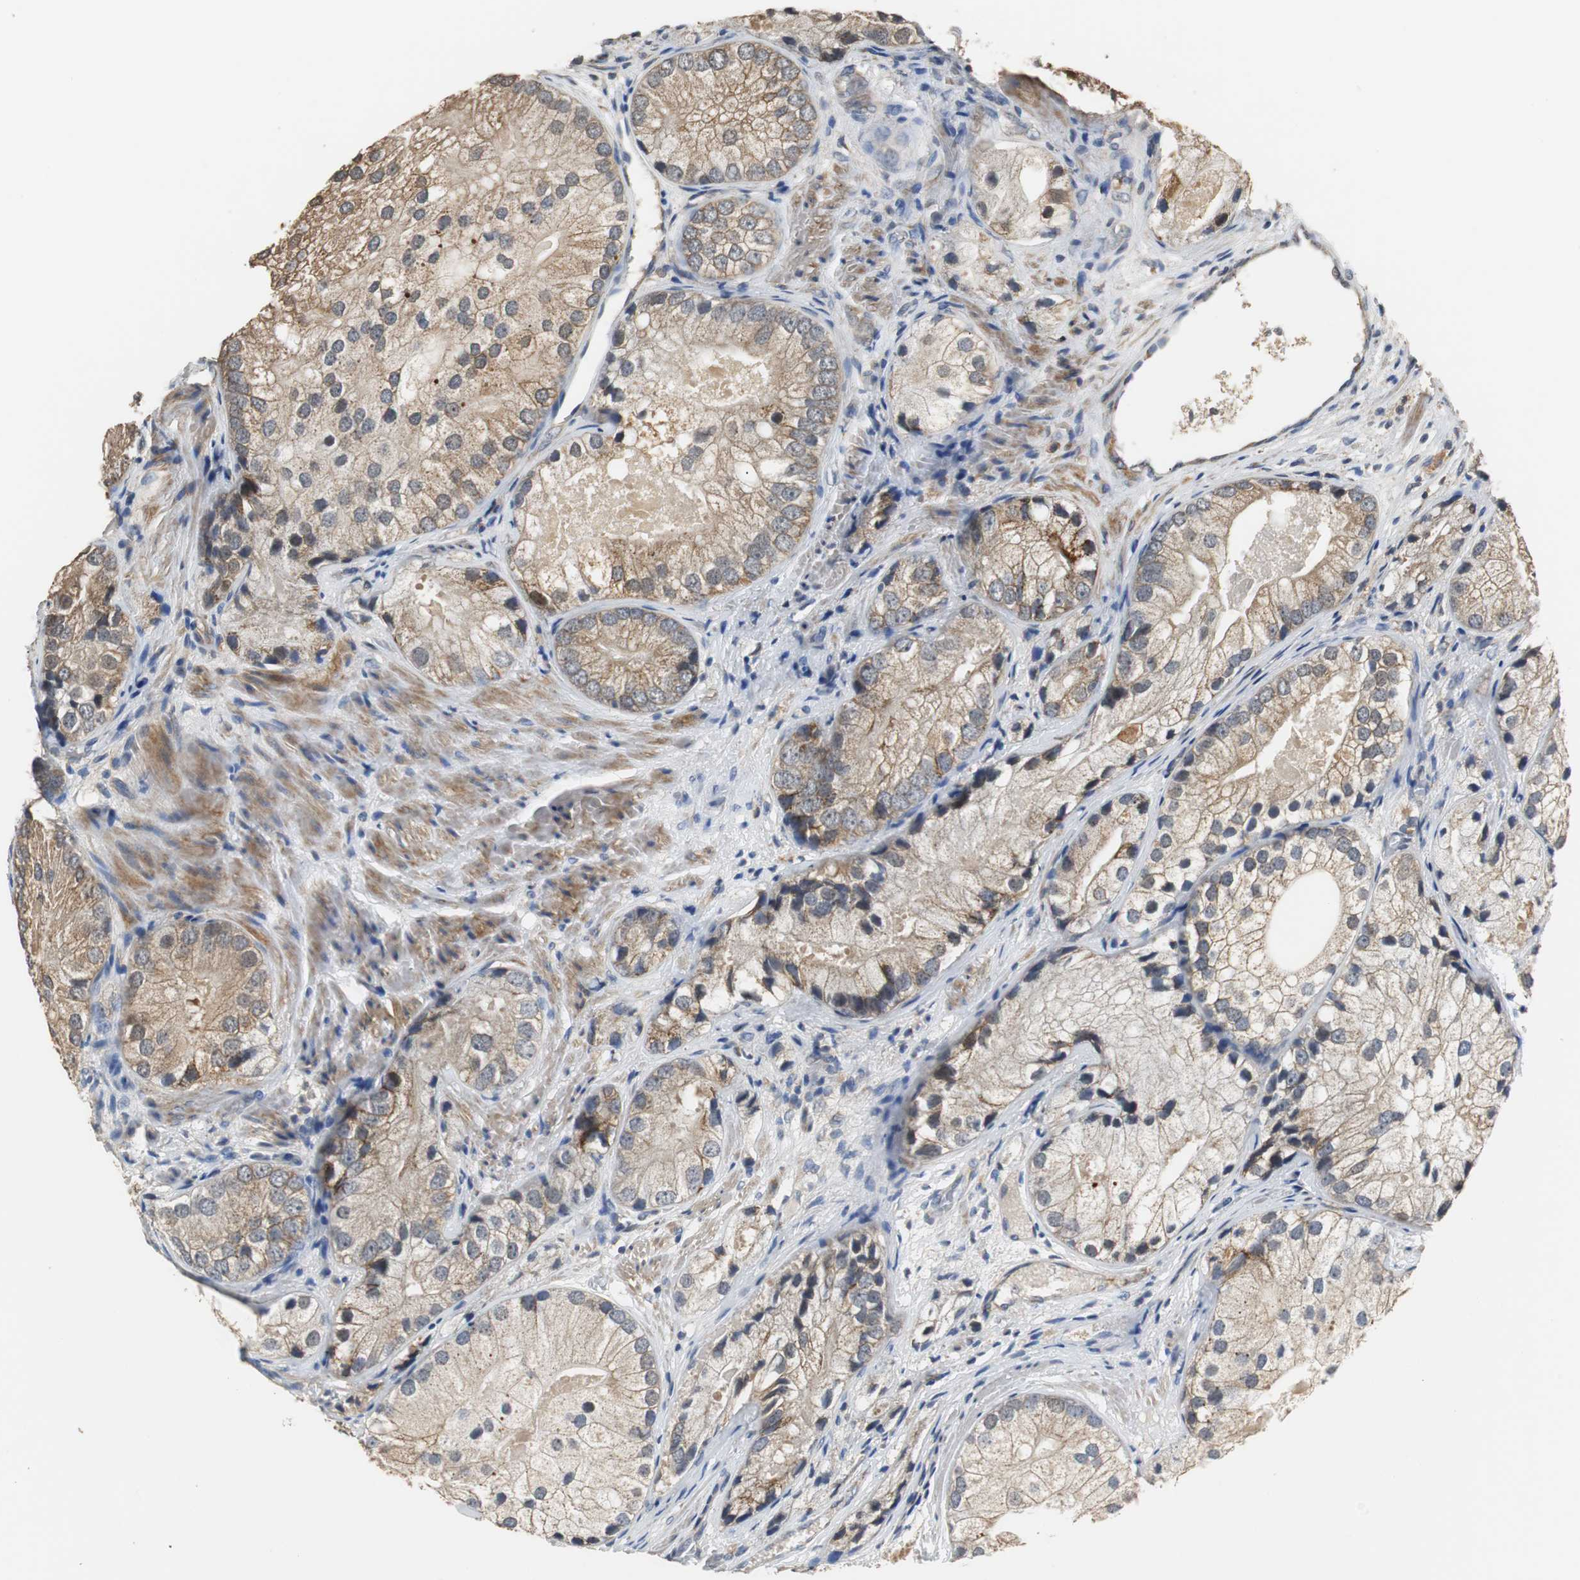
{"staining": {"intensity": "moderate", "quantity": ">75%", "location": "cytoplasmic/membranous"}, "tissue": "prostate cancer", "cell_type": "Tumor cells", "image_type": "cancer", "snomed": [{"axis": "morphology", "description": "Adenocarcinoma, Low grade"}, {"axis": "topography", "description": "Prostate"}], "caption": "Immunohistochemistry of human low-grade adenocarcinoma (prostate) displays medium levels of moderate cytoplasmic/membranous positivity in about >75% of tumor cells.", "gene": "HMGCL", "patient": {"sex": "male", "age": 69}}